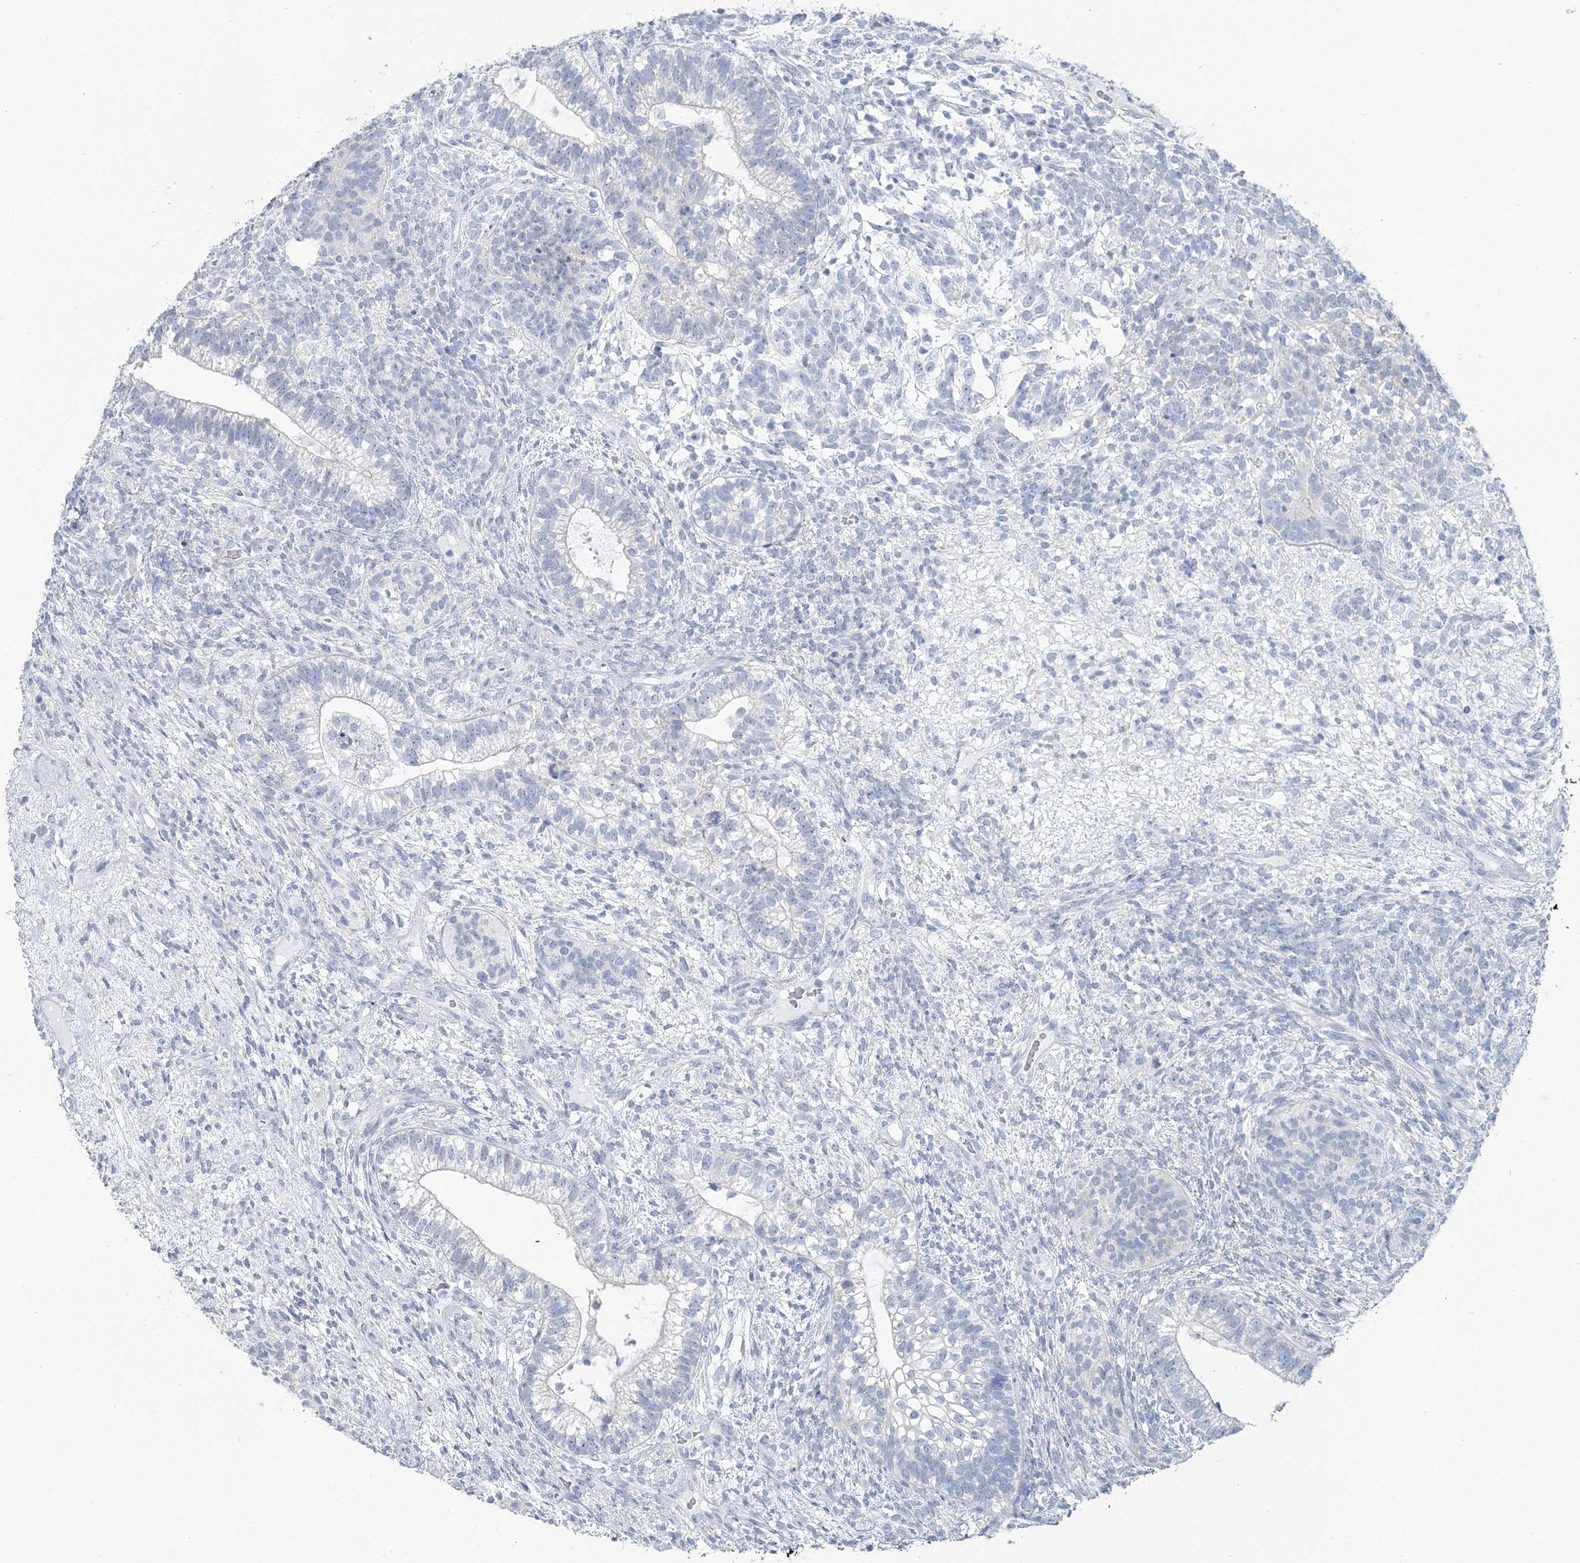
{"staining": {"intensity": "negative", "quantity": "none", "location": "none"}, "tissue": "testis cancer", "cell_type": "Tumor cells", "image_type": "cancer", "snomed": [{"axis": "morphology", "description": "Seminoma, NOS"}, {"axis": "morphology", "description": "Carcinoma, Embryonal, NOS"}, {"axis": "topography", "description": "Testis"}], "caption": "Immunohistochemical staining of testis cancer (seminoma) demonstrates no significant staining in tumor cells.", "gene": "CMBL", "patient": {"sex": "male", "age": 28}}